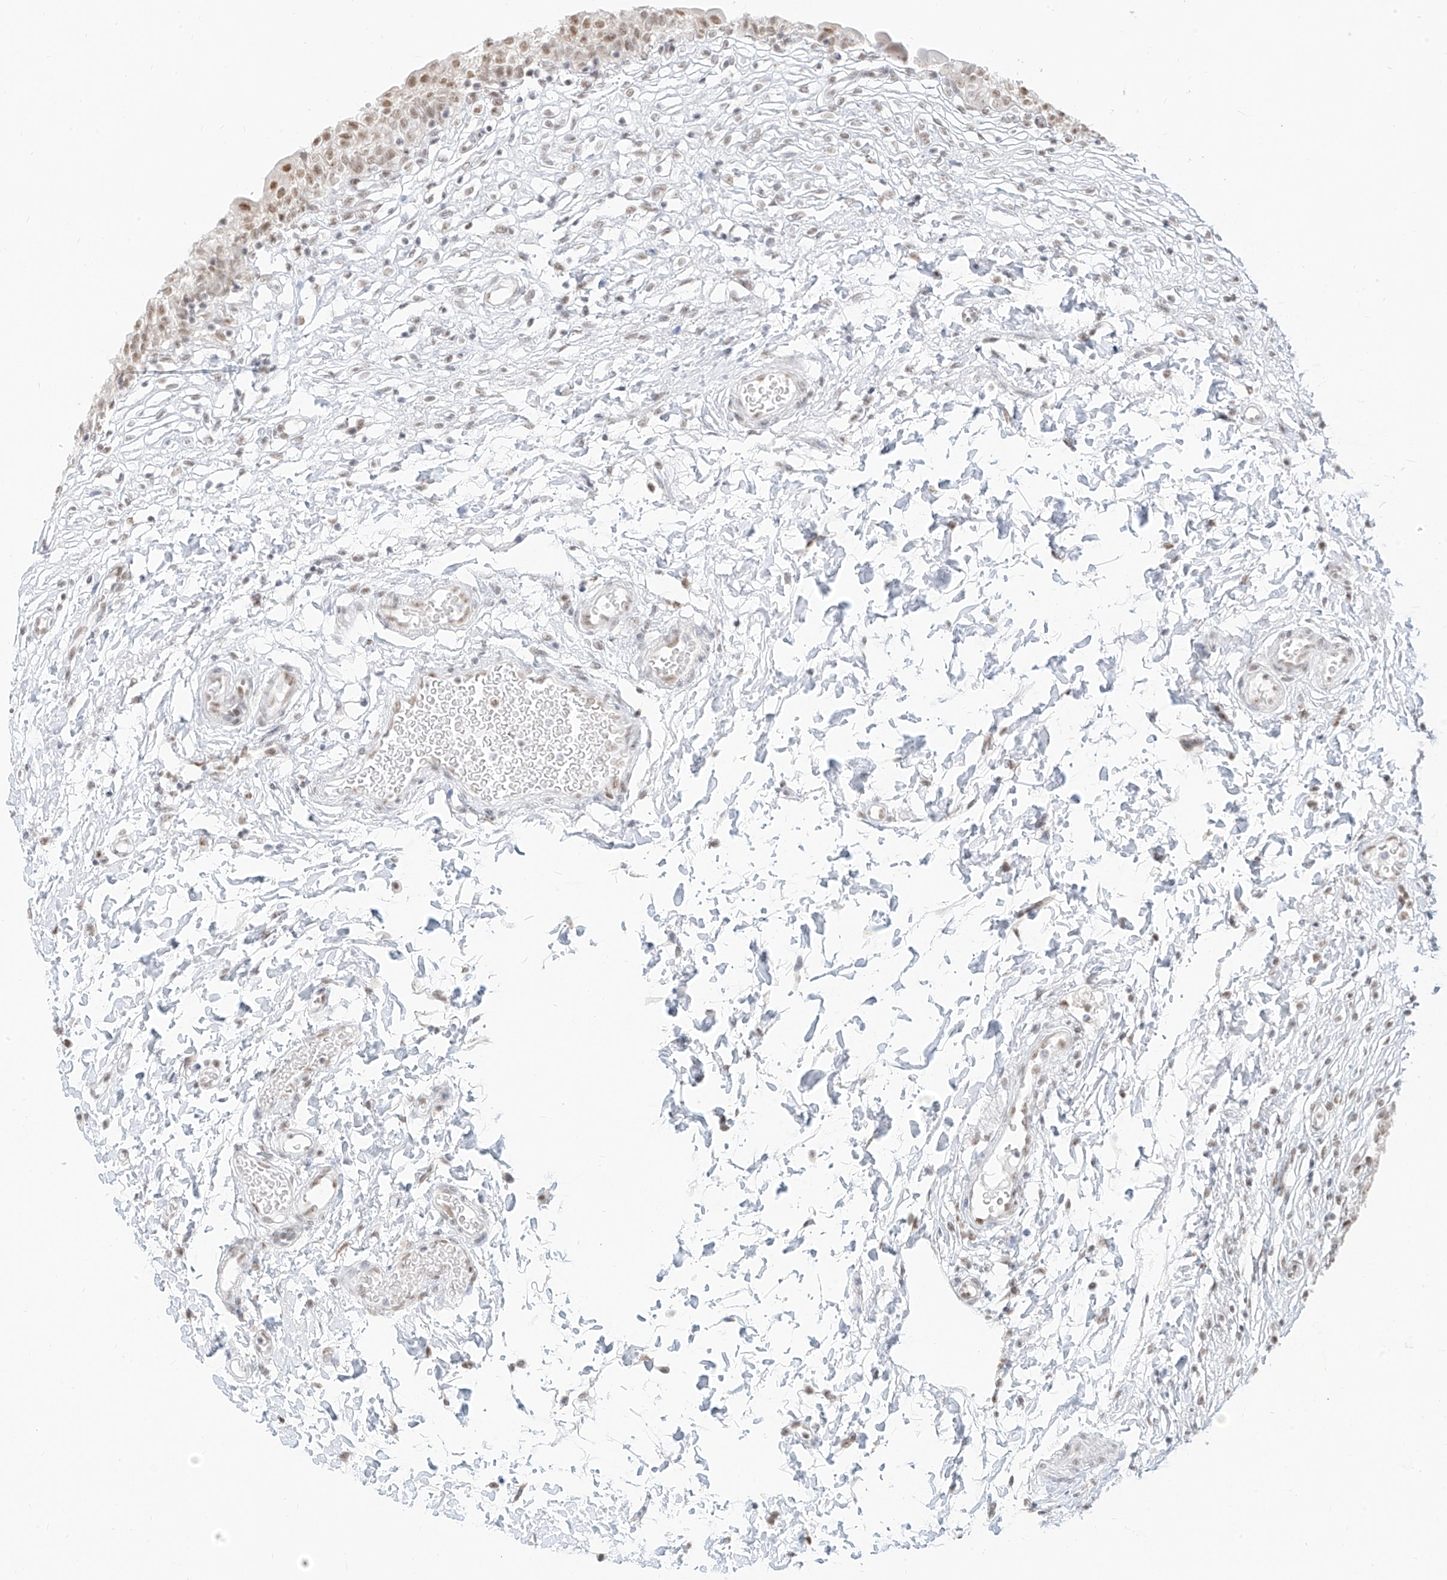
{"staining": {"intensity": "moderate", "quantity": ">75%", "location": "nuclear"}, "tissue": "urinary bladder", "cell_type": "Urothelial cells", "image_type": "normal", "snomed": [{"axis": "morphology", "description": "Normal tissue, NOS"}, {"axis": "topography", "description": "Urinary bladder"}], "caption": "Protein staining by IHC displays moderate nuclear positivity in about >75% of urothelial cells in benign urinary bladder. (Stains: DAB in brown, nuclei in blue, Microscopy: brightfield microscopy at high magnification).", "gene": "SUPT5H", "patient": {"sex": "male", "age": 55}}